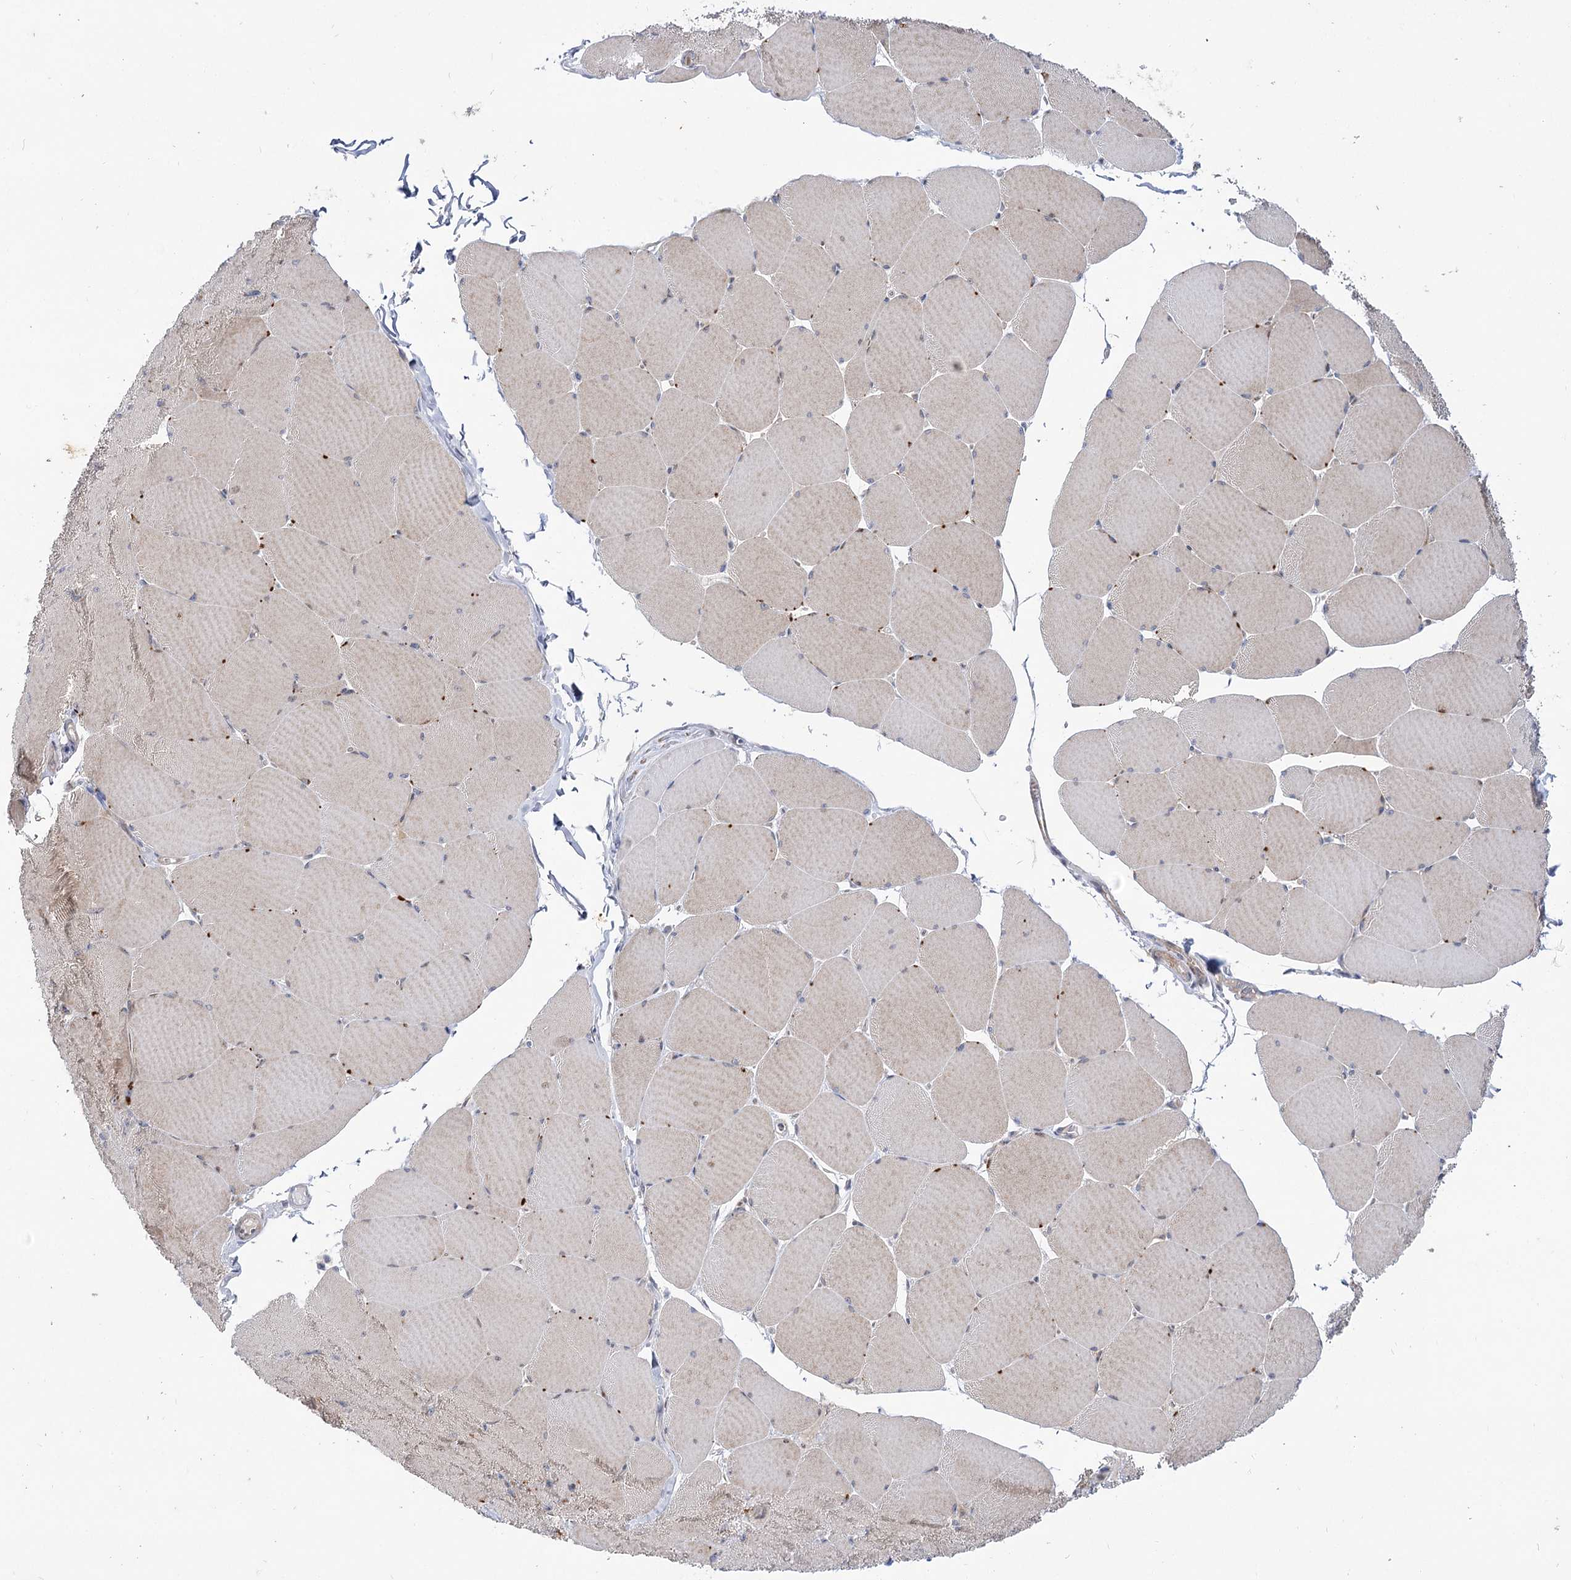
{"staining": {"intensity": "moderate", "quantity": "25%-75%", "location": "cytoplasmic/membranous"}, "tissue": "skeletal muscle", "cell_type": "Myocytes", "image_type": "normal", "snomed": [{"axis": "morphology", "description": "Normal tissue, NOS"}, {"axis": "topography", "description": "Skeletal muscle"}, {"axis": "topography", "description": "Head-Neck"}], "caption": "IHC histopathology image of normal skeletal muscle stained for a protein (brown), which shows medium levels of moderate cytoplasmic/membranous positivity in about 25%-75% of myocytes.", "gene": "ARHGAP32", "patient": {"sex": "male", "age": 66}}